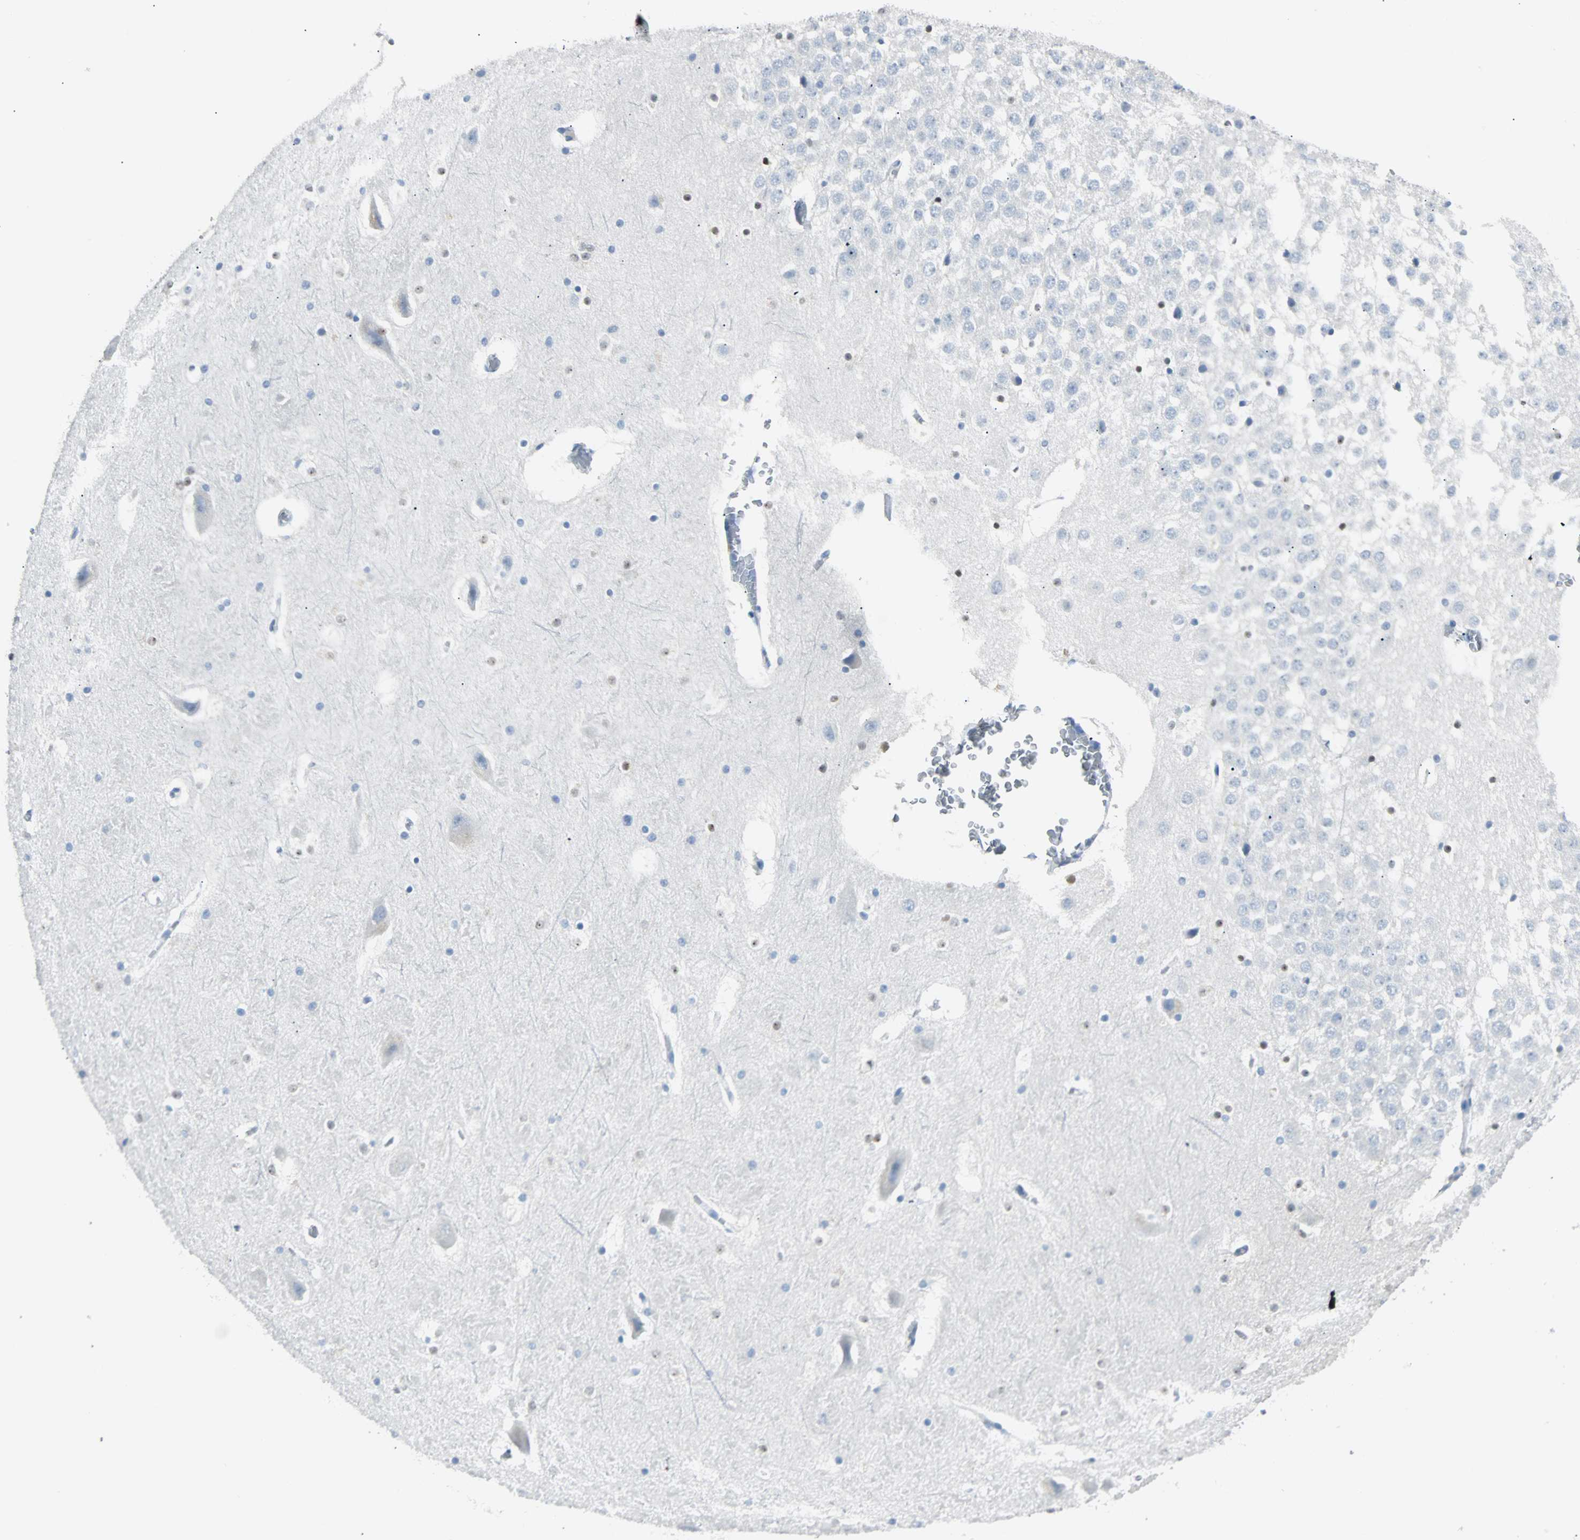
{"staining": {"intensity": "moderate", "quantity": "<25%", "location": "nuclear"}, "tissue": "hippocampus", "cell_type": "Glial cells", "image_type": "normal", "snomed": [{"axis": "morphology", "description": "Normal tissue, NOS"}, {"axis": "topography", "description": "Hippocampus"}], "caption": "Immunohistochemical staining of benign hippocampus demonstrates moderate nuclear protein expression in about <25% of glial cells. Nuclei are stained in blue.", "gene": "IL33", "patient": {"sex": "male", "age": 45}}